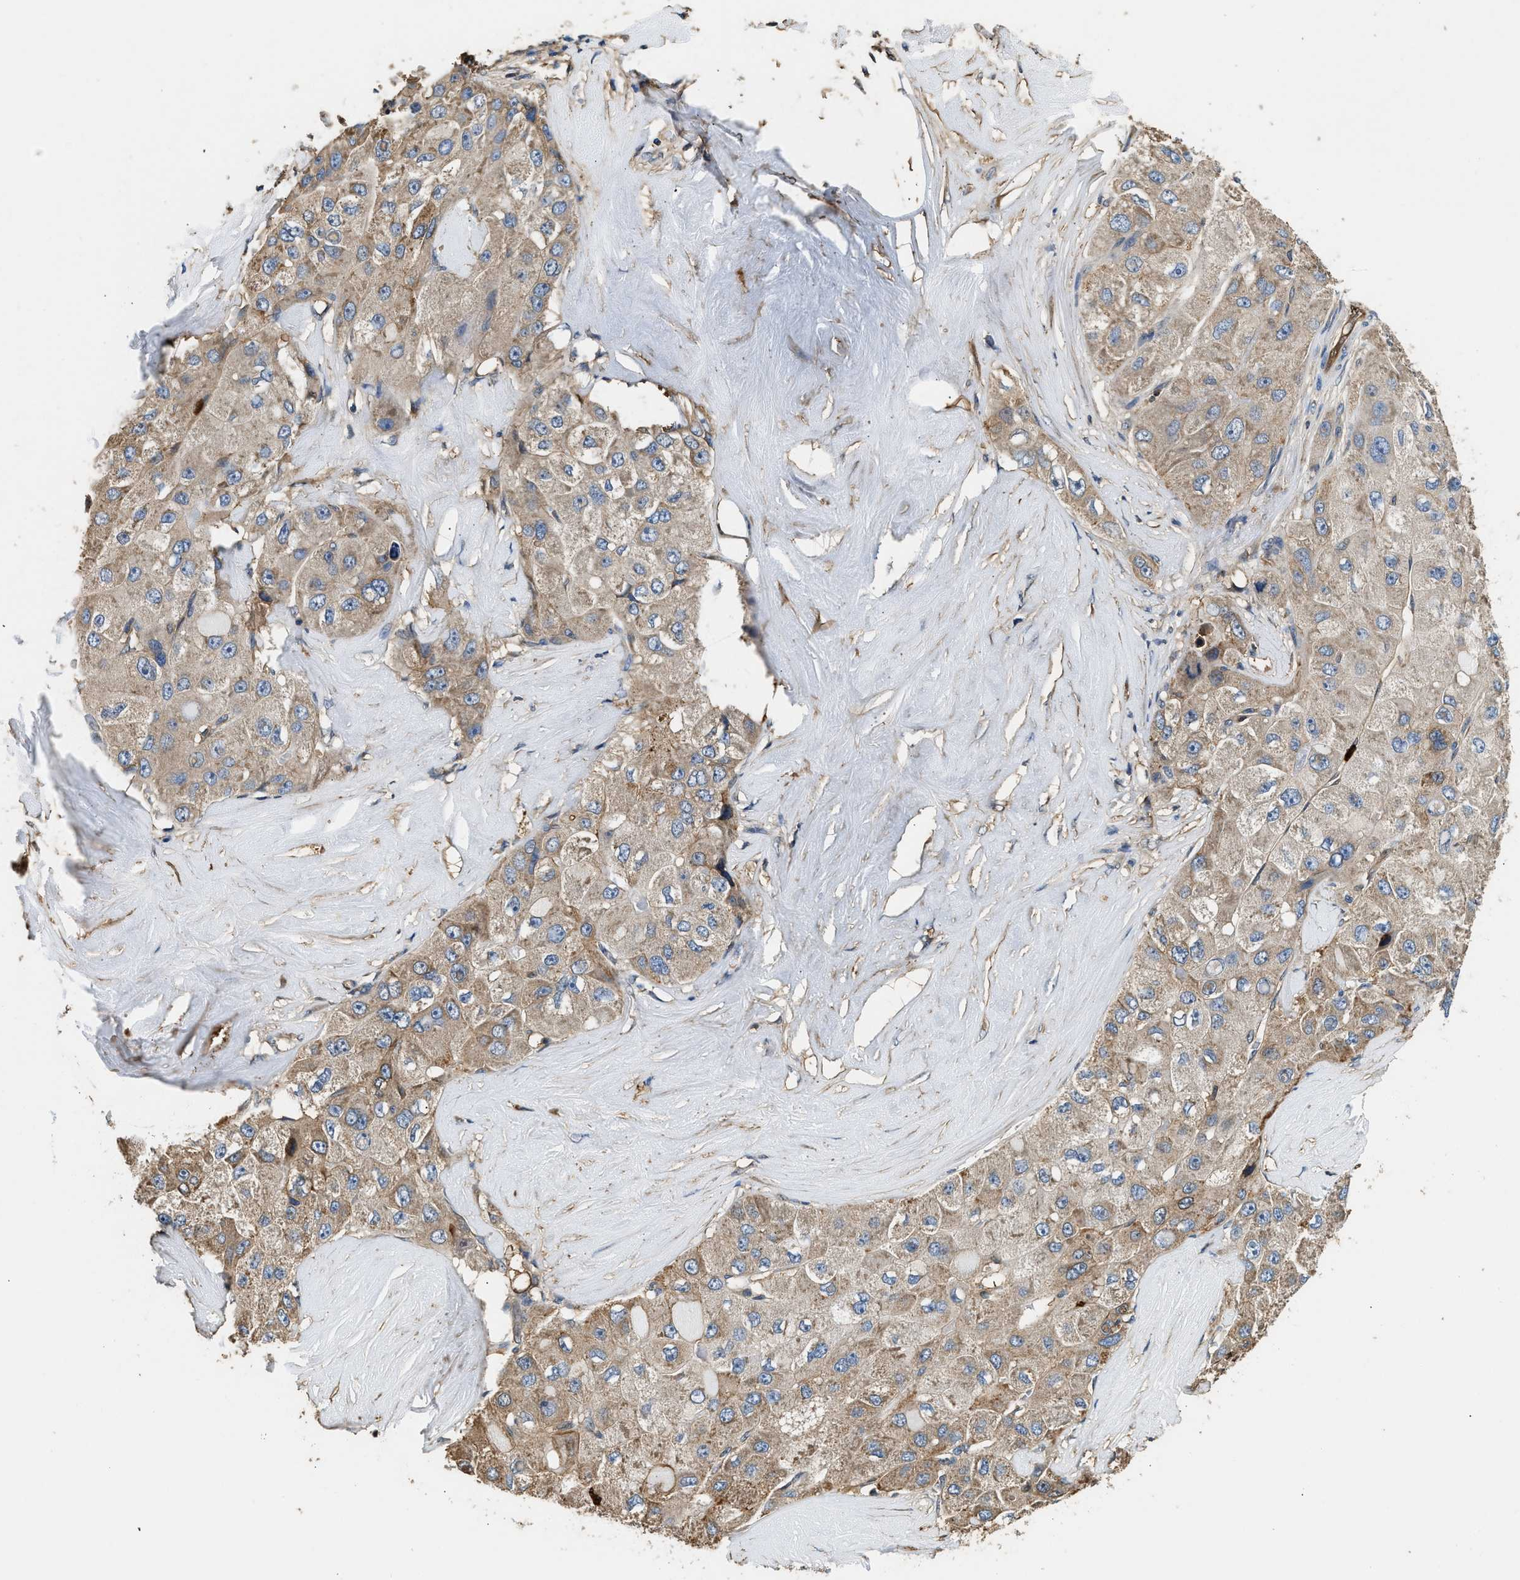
{"staining": {"intensity": "moderate", "quantity": ">75%", "location": "cytoplasmic/membranous"}, "tissue": "liver cancer", "cell_type": "Tumor cells", "image_type": "cancer", "snomed": [{"axis": "morphology", "description": "Carcinoma, Hepatocellular, NOS"}, {"axis": "topography", "description": "Liver"}], "caption": "High-magnification brightfield microscopy of hepatocellular carcinoma (liver) stained with DAB (brown) and counterstained with hematoxylin (blue). tumor cells exhibit moderate cytoplasmic/membranous staining is present in approximately>75% of cells.", "gene": "ANXA3", "patient": {"sex": "male", "age": 80}}